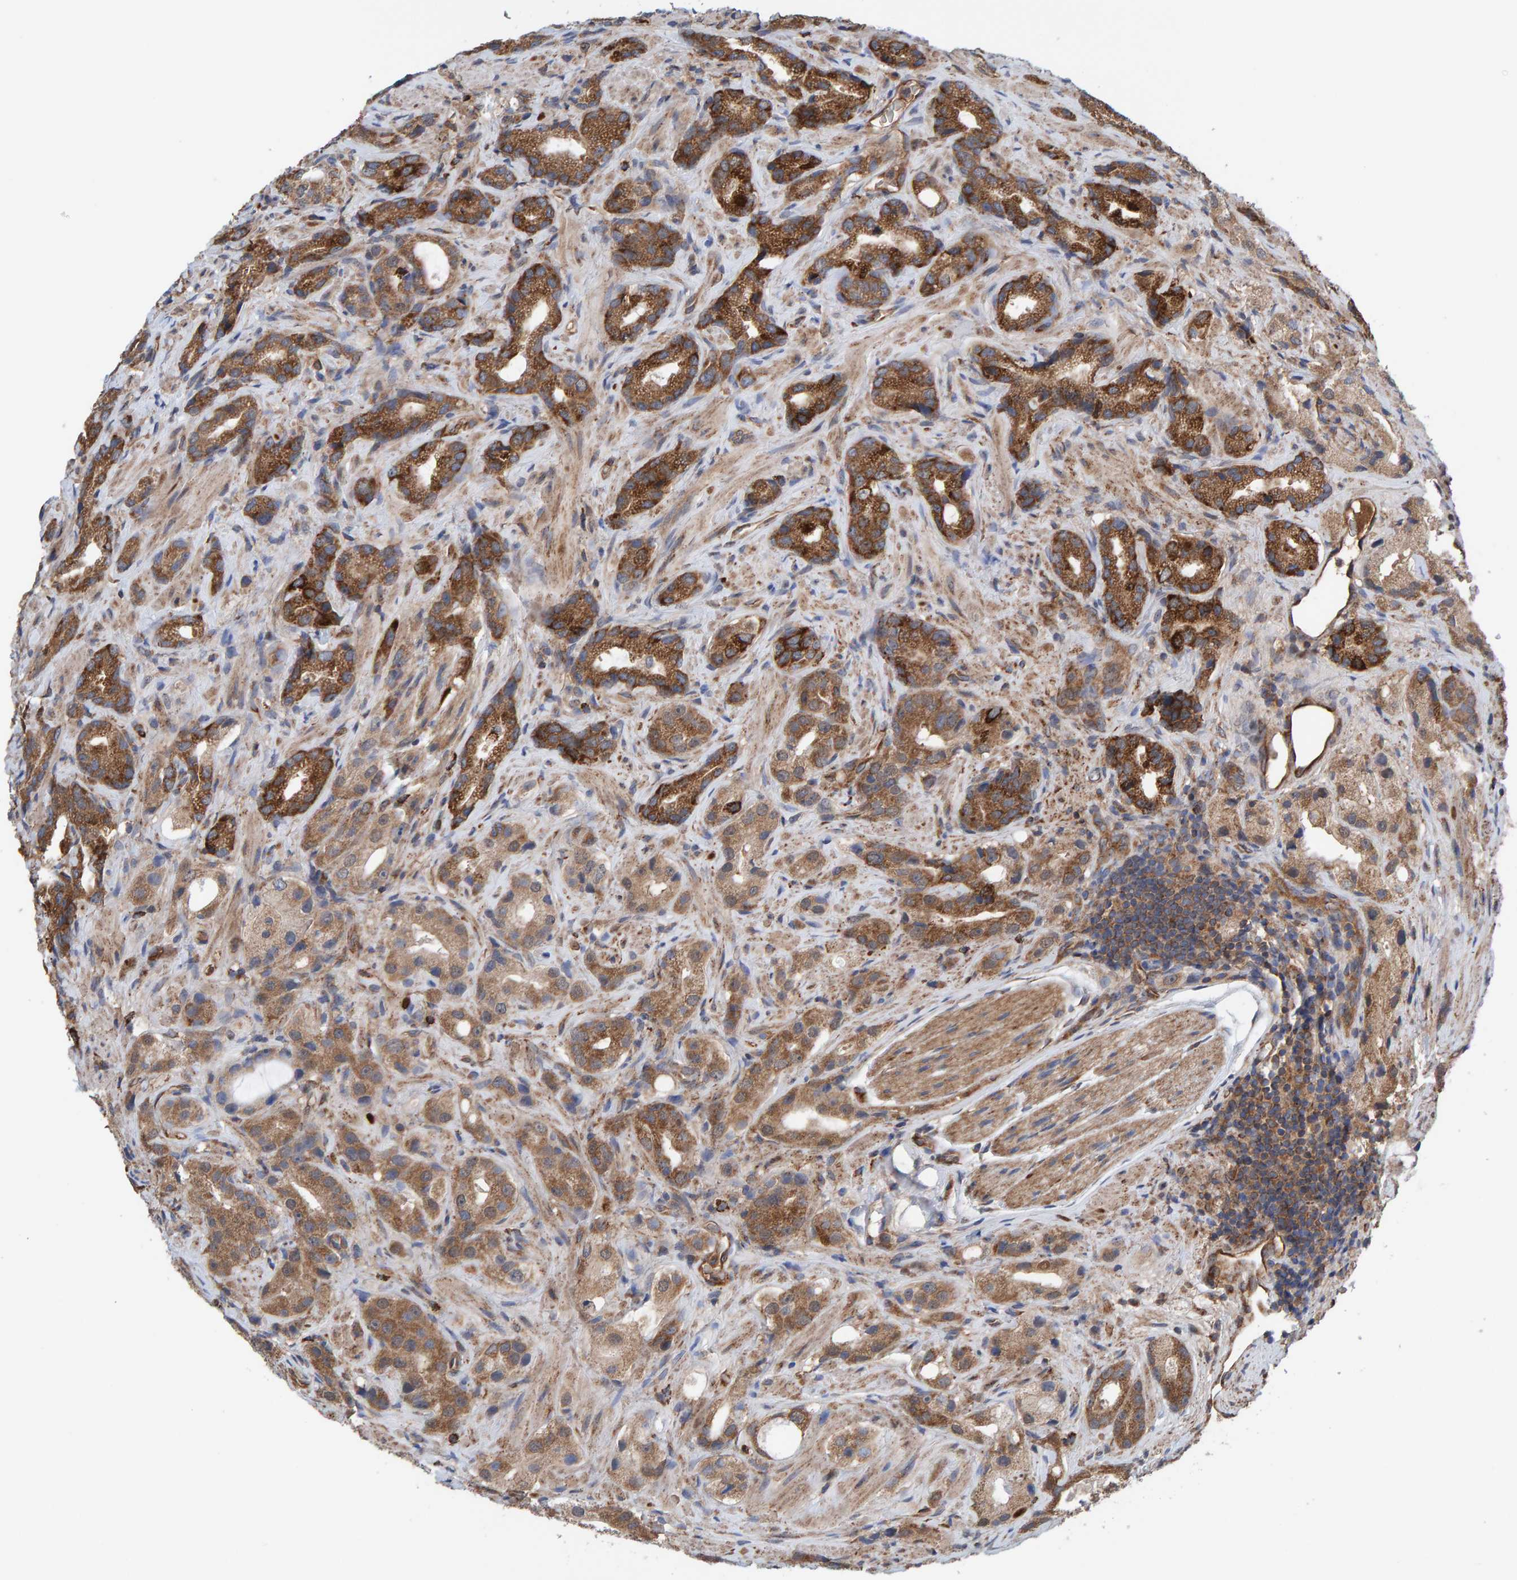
{"staining": {"intensity": "strong", "quantity": ">75%", "location": "cytoplasmic/membranous"}, "tissue": "prostate cancer", "cell_type": "Tumor cells", "image_type": "cancer", "snomed": [{"axis": "morphology", "description": "Adenocarcinoma, High grade"}, {"axis": "topography", "description": "Prostate"}], "caption": "Human high-grade adenocarcinoma (prostate) stained with a brown dye demonstrates strong cytoplasmic/membranous positive expression in about >75% of tumor cells.", "gene": "LRSAM1", "patient": {"sex": "male", "age": 63}}